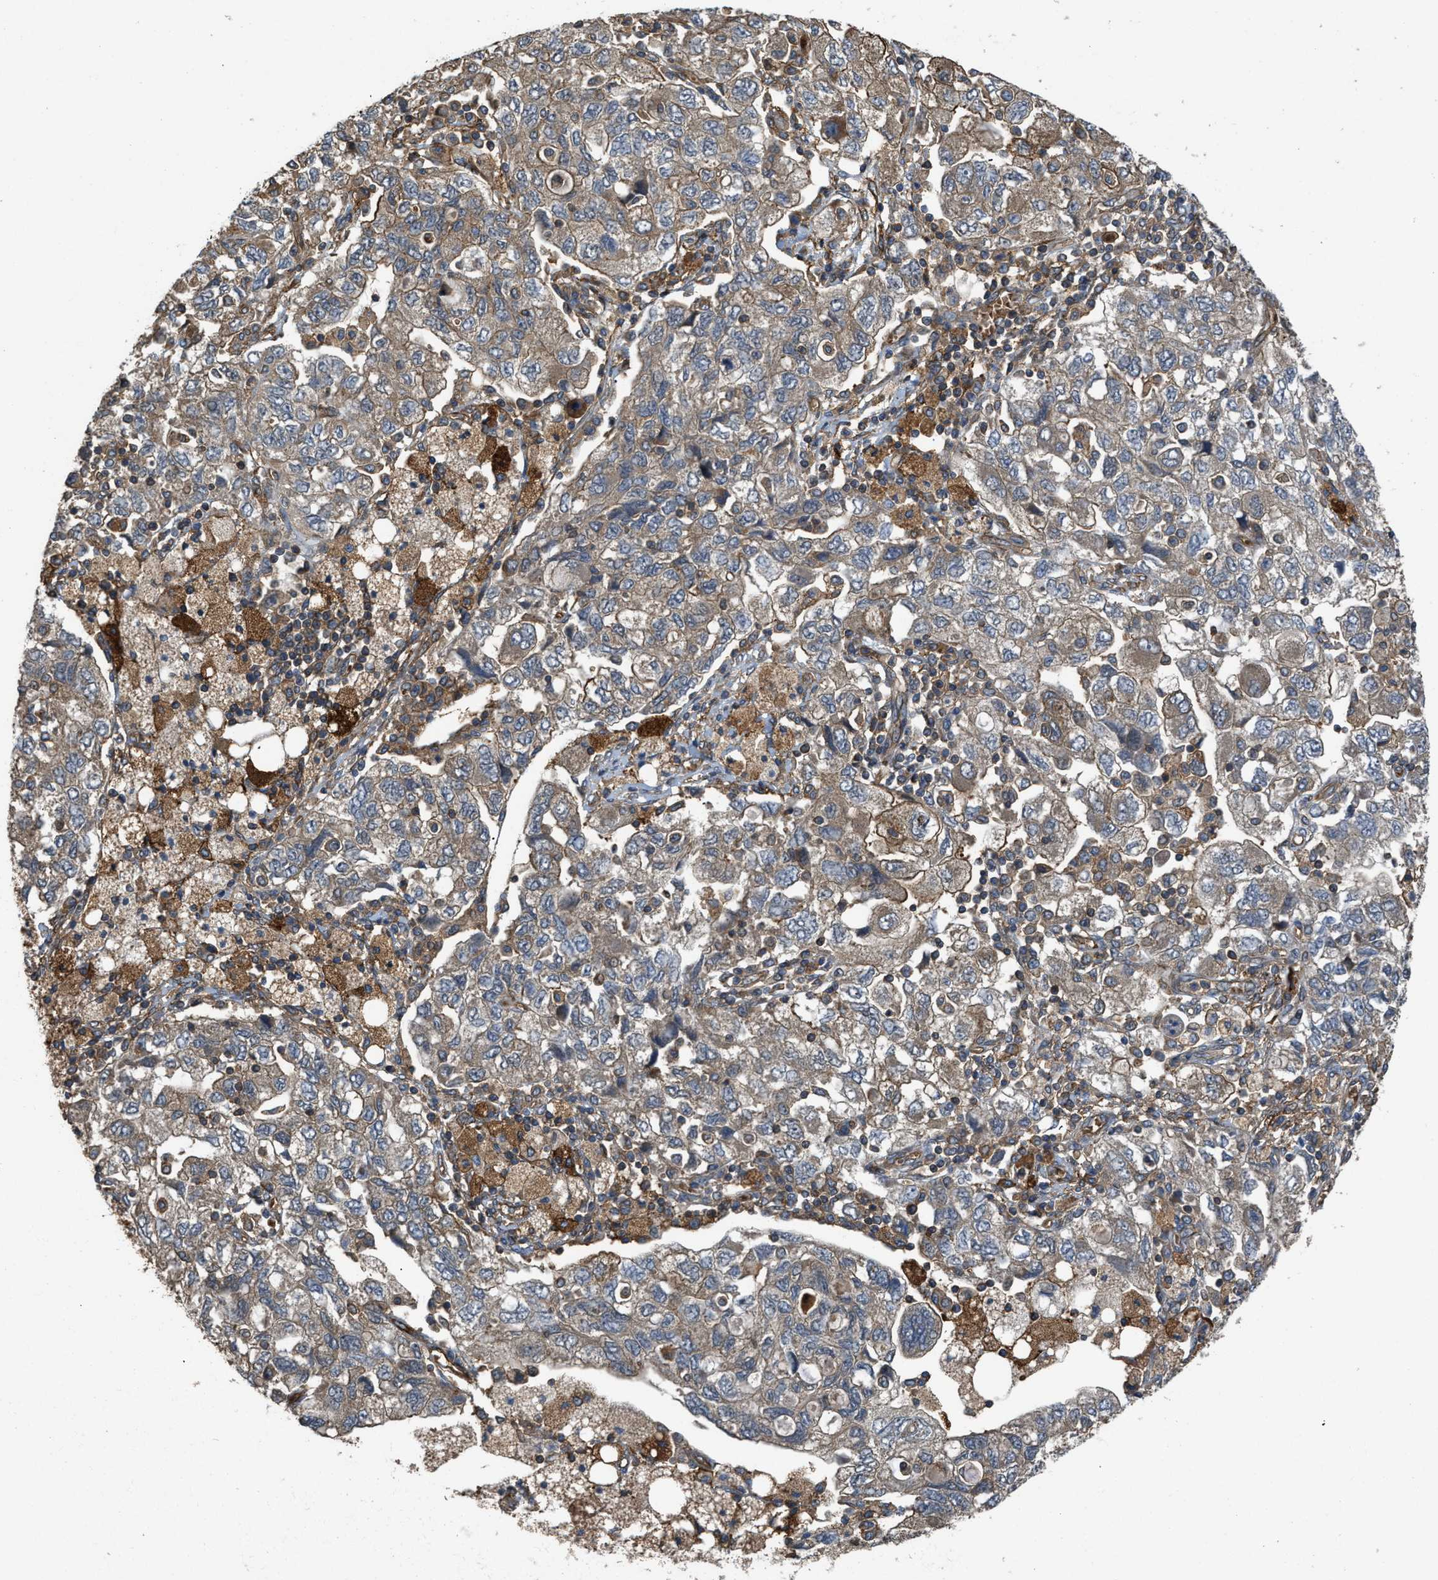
{"staining": {"intensity": "weak", "quantity": ">75%", "location": "cytoplasmic/membranous"}, "tissue": "ovarian cancer", "cell_type": "Tumor cells", "image_type": "cancer", "snomed": [{"axis": "morphology", "description": "Carcinoma, NOS"}, {"axis": "morphology", "description": "Cystadenocarcinoma, serous, NOS"}, {"axis": "topography", "description": "Ovary"}], "caption": "Immunohistochemical staining of ovarian cancer demonstrates low levels of weak cytoplasmic/membranous protein staining in approximately >75% of tumor cells.", "gene": "BAG4", "patient": {"sex": "female", "age": 69}}